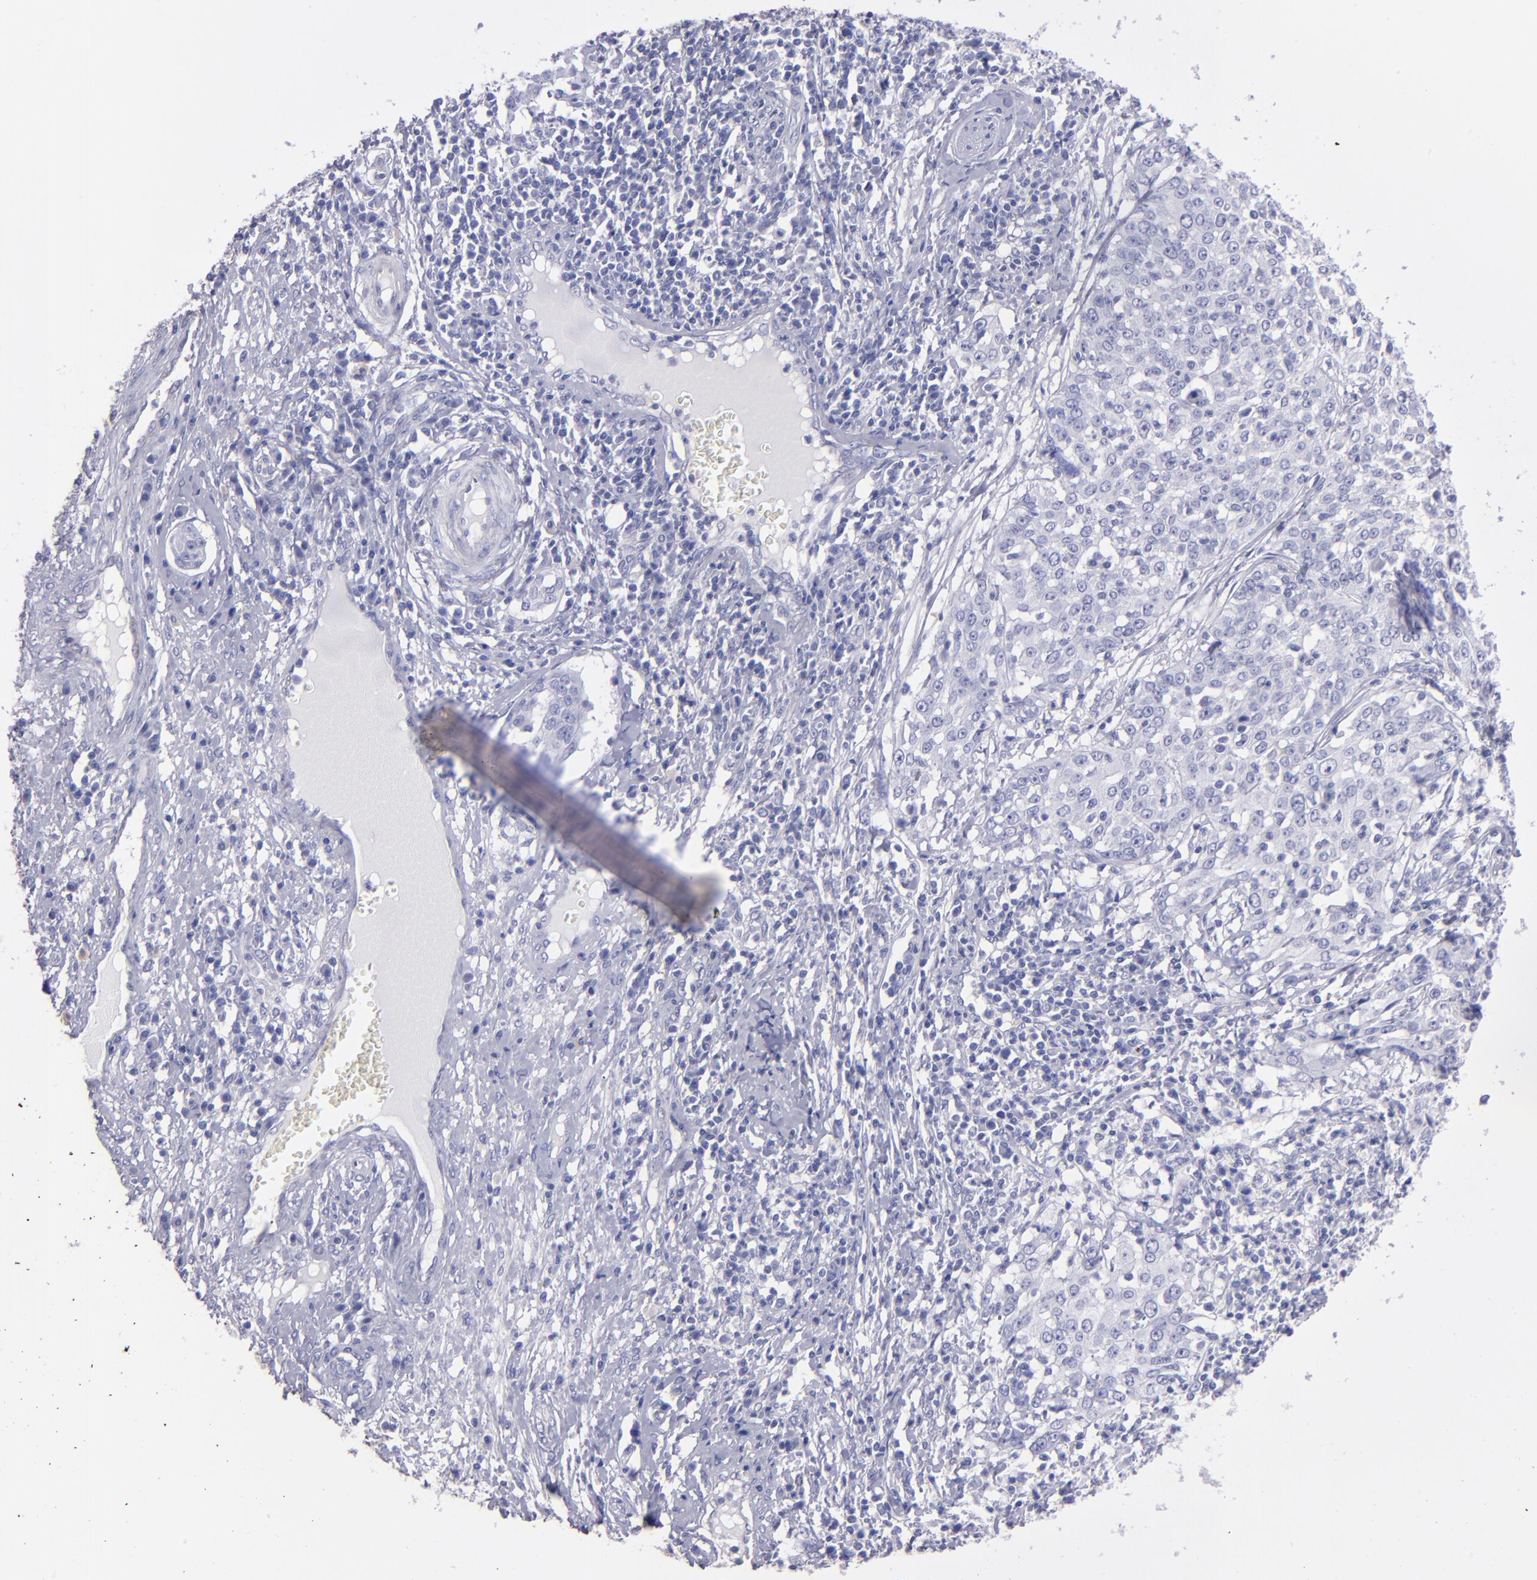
{"staining": {"intensity": "negative", "quantity": "none", "location": "none"}, "tissue": "cervical cancer", "cell_type": "Tumor cells", "image_type": "cancer", "snomed": [{"axis": "morphology", "description": "Squamous cell carcinoma, NOS"}, {"axis": "topography", "description": "Cervix"}], "caption": "Tumor cells show no significant protein expression in cervical squamous cell carcinoma. (DAB (3,3'-diaminobenzidine) immunohistochemistry (IHC), high magnification).", "gene": "TG", "patient": {"sex": "female", "age": 39}}